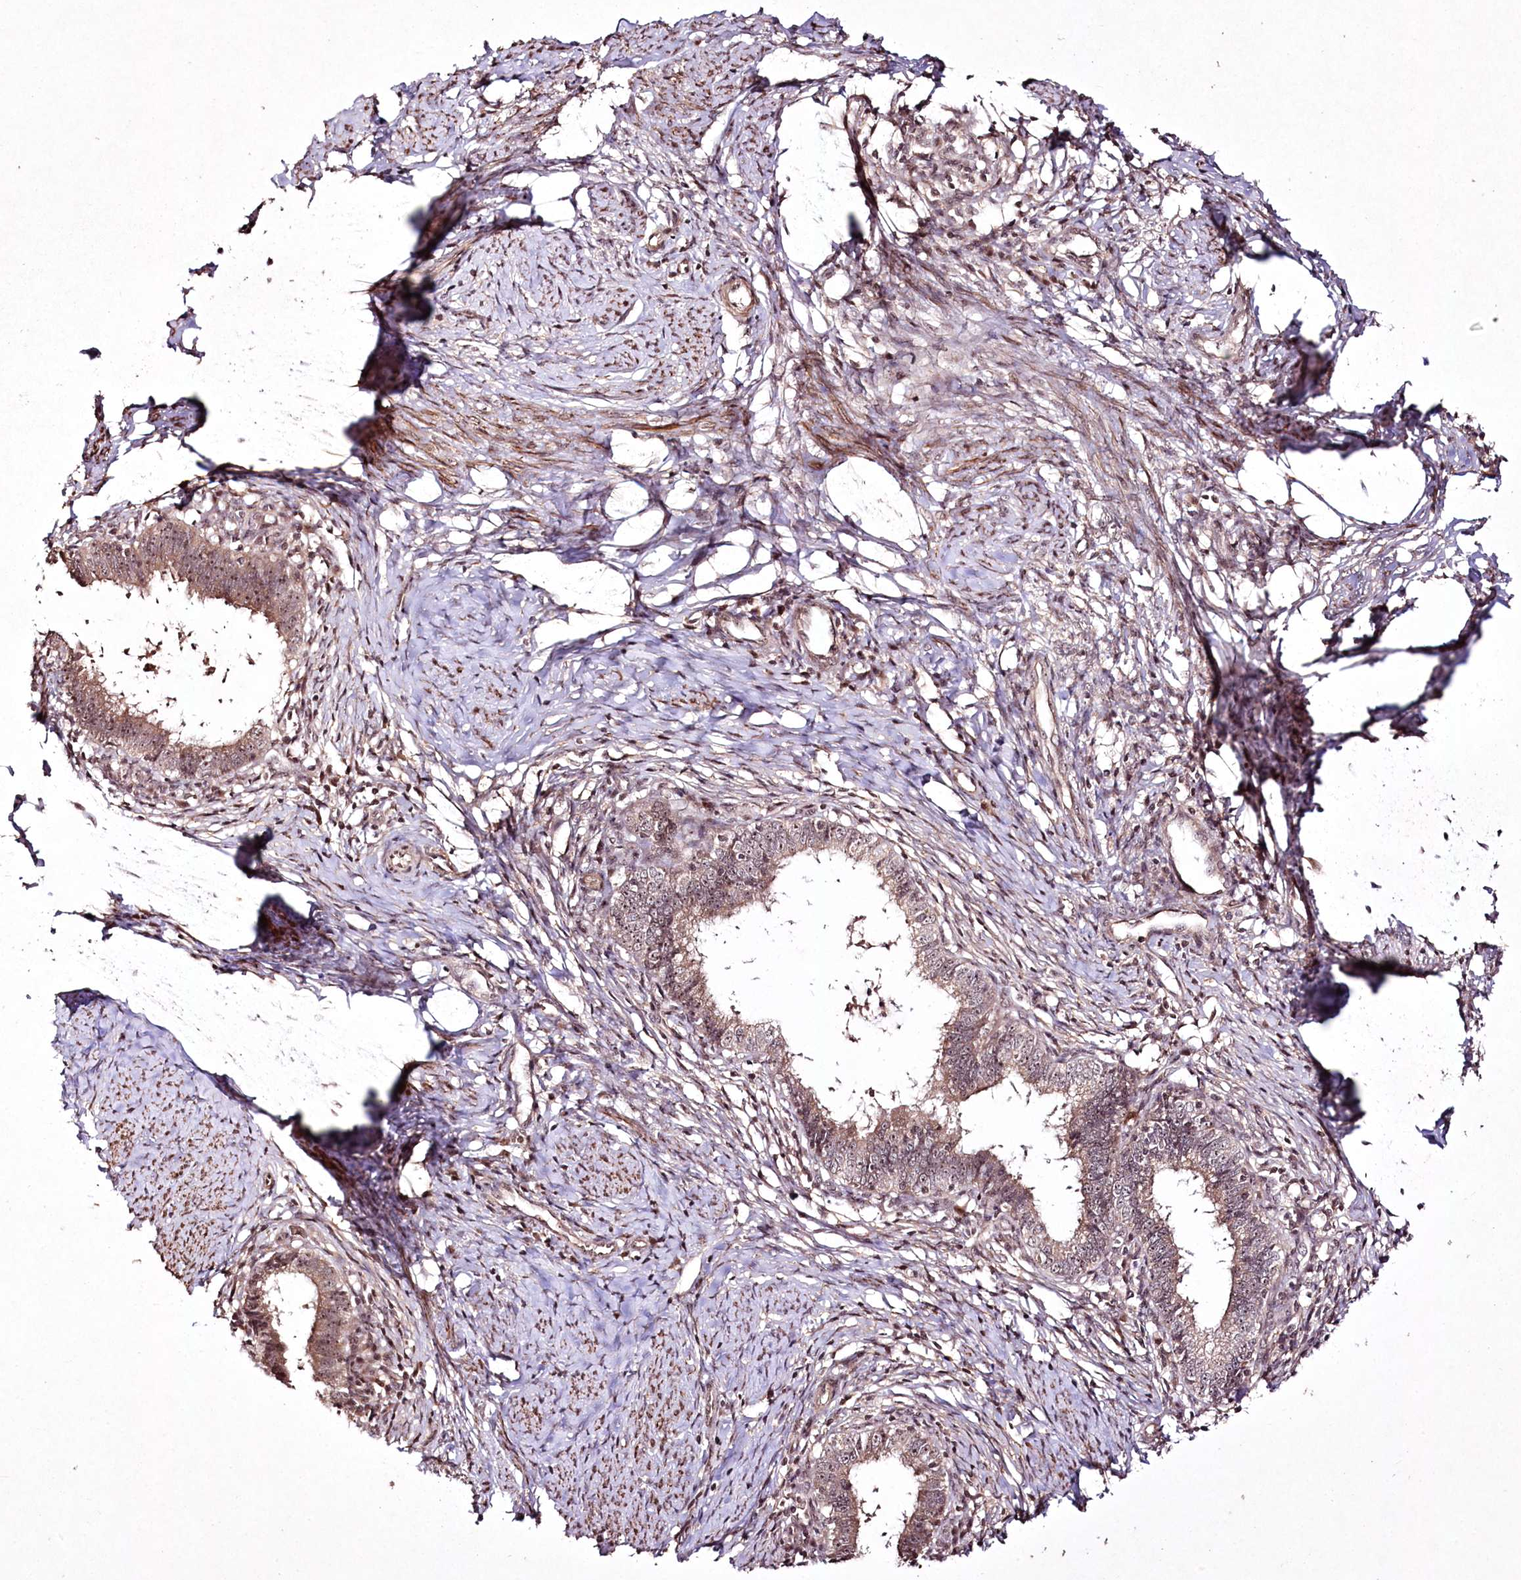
{"staining": {"intensity": "weak", "quantity": ">75%", "location": "cytoplasmic/membranous,nuclear"}, "tissue": "cervical cancer", "cell_type": "Tumor cells", "image_type": "cancer", "snomed": [{"axis": "morphology", "description": "Adenocarcinoma, NOS"}, {"axis": "topography", "description": "Cervix"}], "caption": "A brown stain shows weak cytoplasmic/membranous and nuclear positivity of a protein in adenocarcinoma (cervical) tumor cells.", "gene": "CCDC59", "patient": {"sex": "female", "age": 36}}